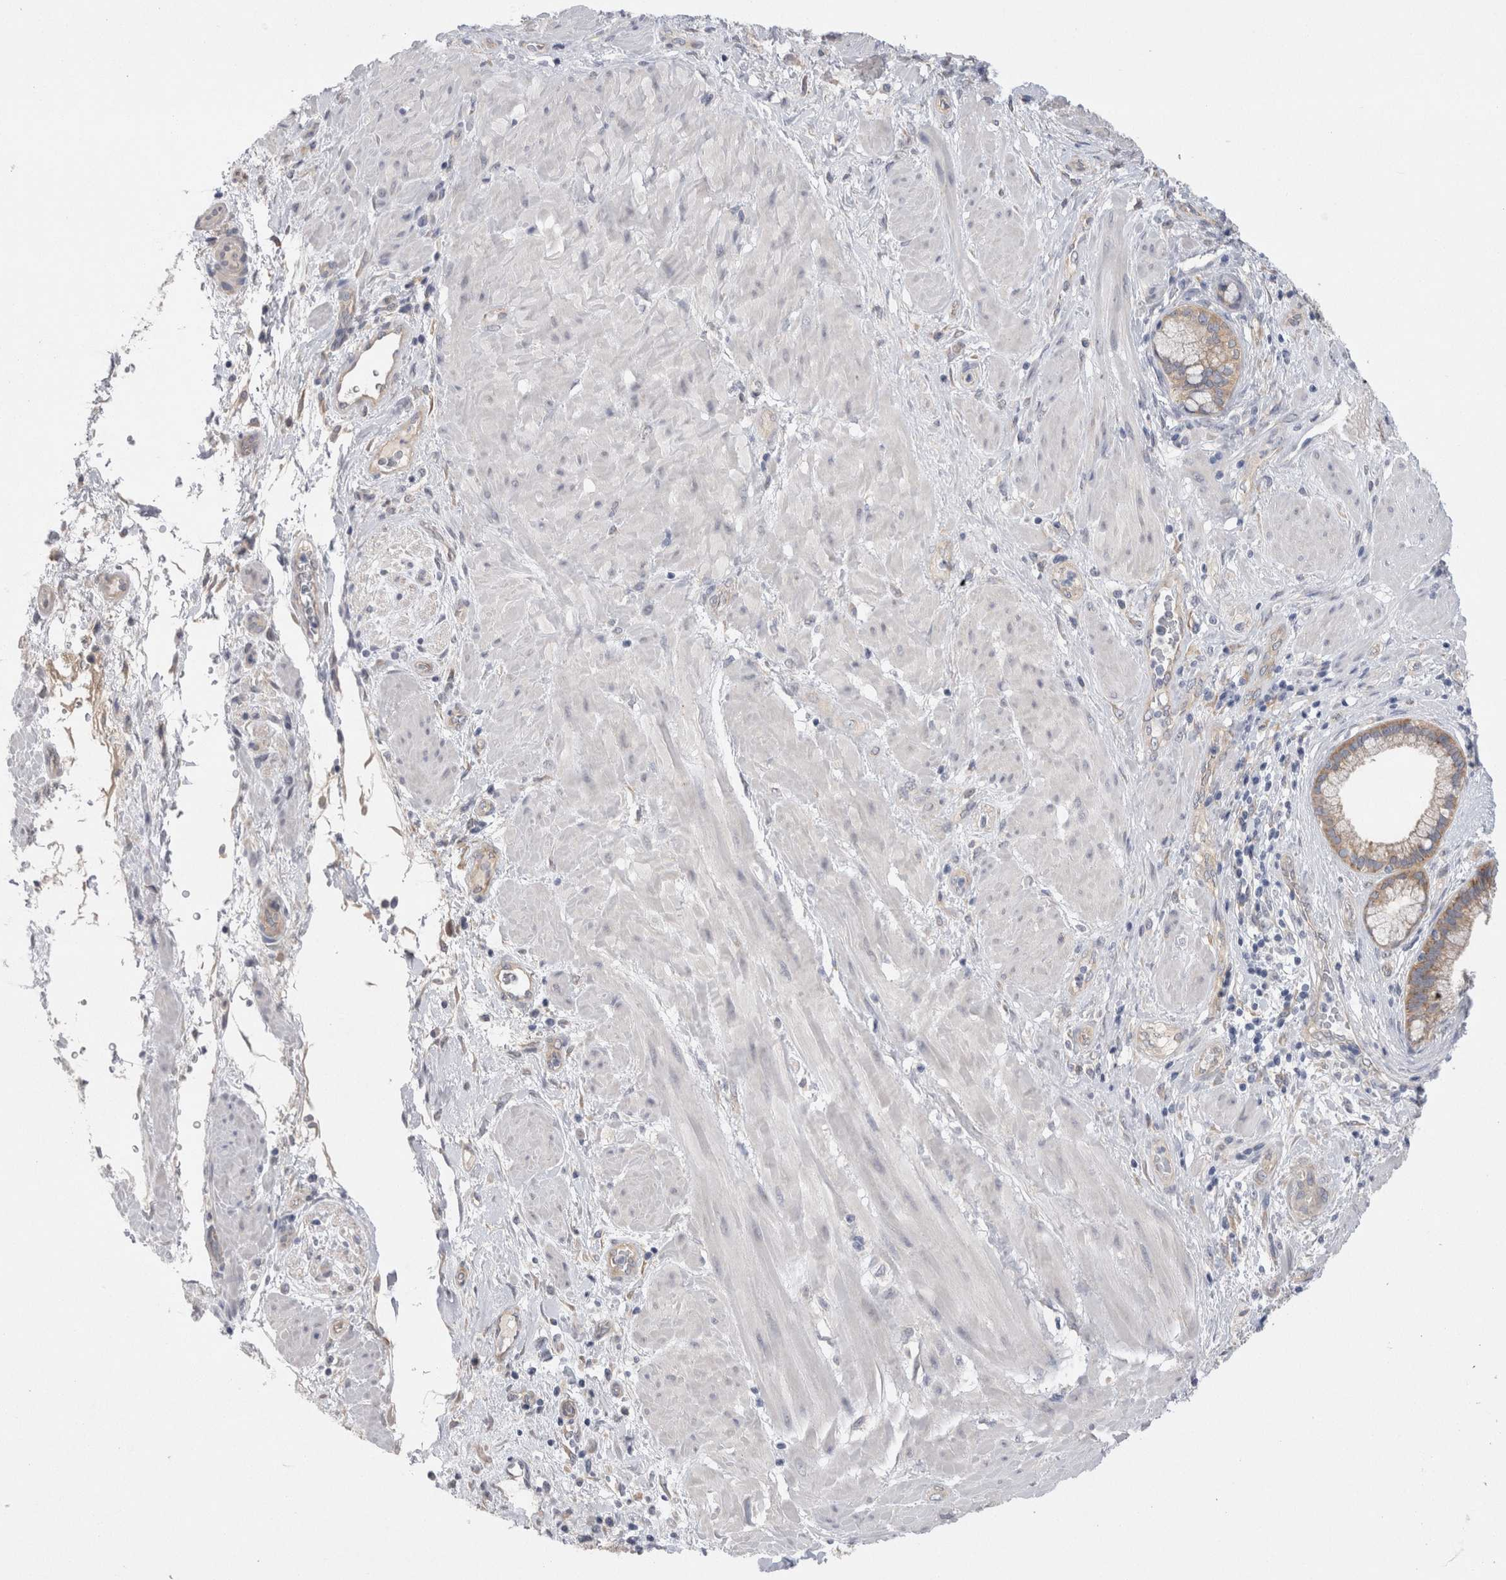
{"staining": {"intensity": "moderate", "quantity": ">75%", "location": "cytoplasmic/membranous"}, "tissue": "pancreatic cancer", "cell_type": "Tumor cells", "image_type": "cancer", "snomed": [{"axis": "morphology", "description": "Adenocarcinoma, NOS"}, {"axis": "topography", "description": "Pancreas"}], "caption": "There is medium levels of moderate cytoplasmic/membranous positivity in tumor cells of pancreatic cancer (adenocarcinoma), as demonstrated by immunohistochemical staining (brown color).", "gene": "WIPF2", "patient": {"sex": "female", "age": 64}}